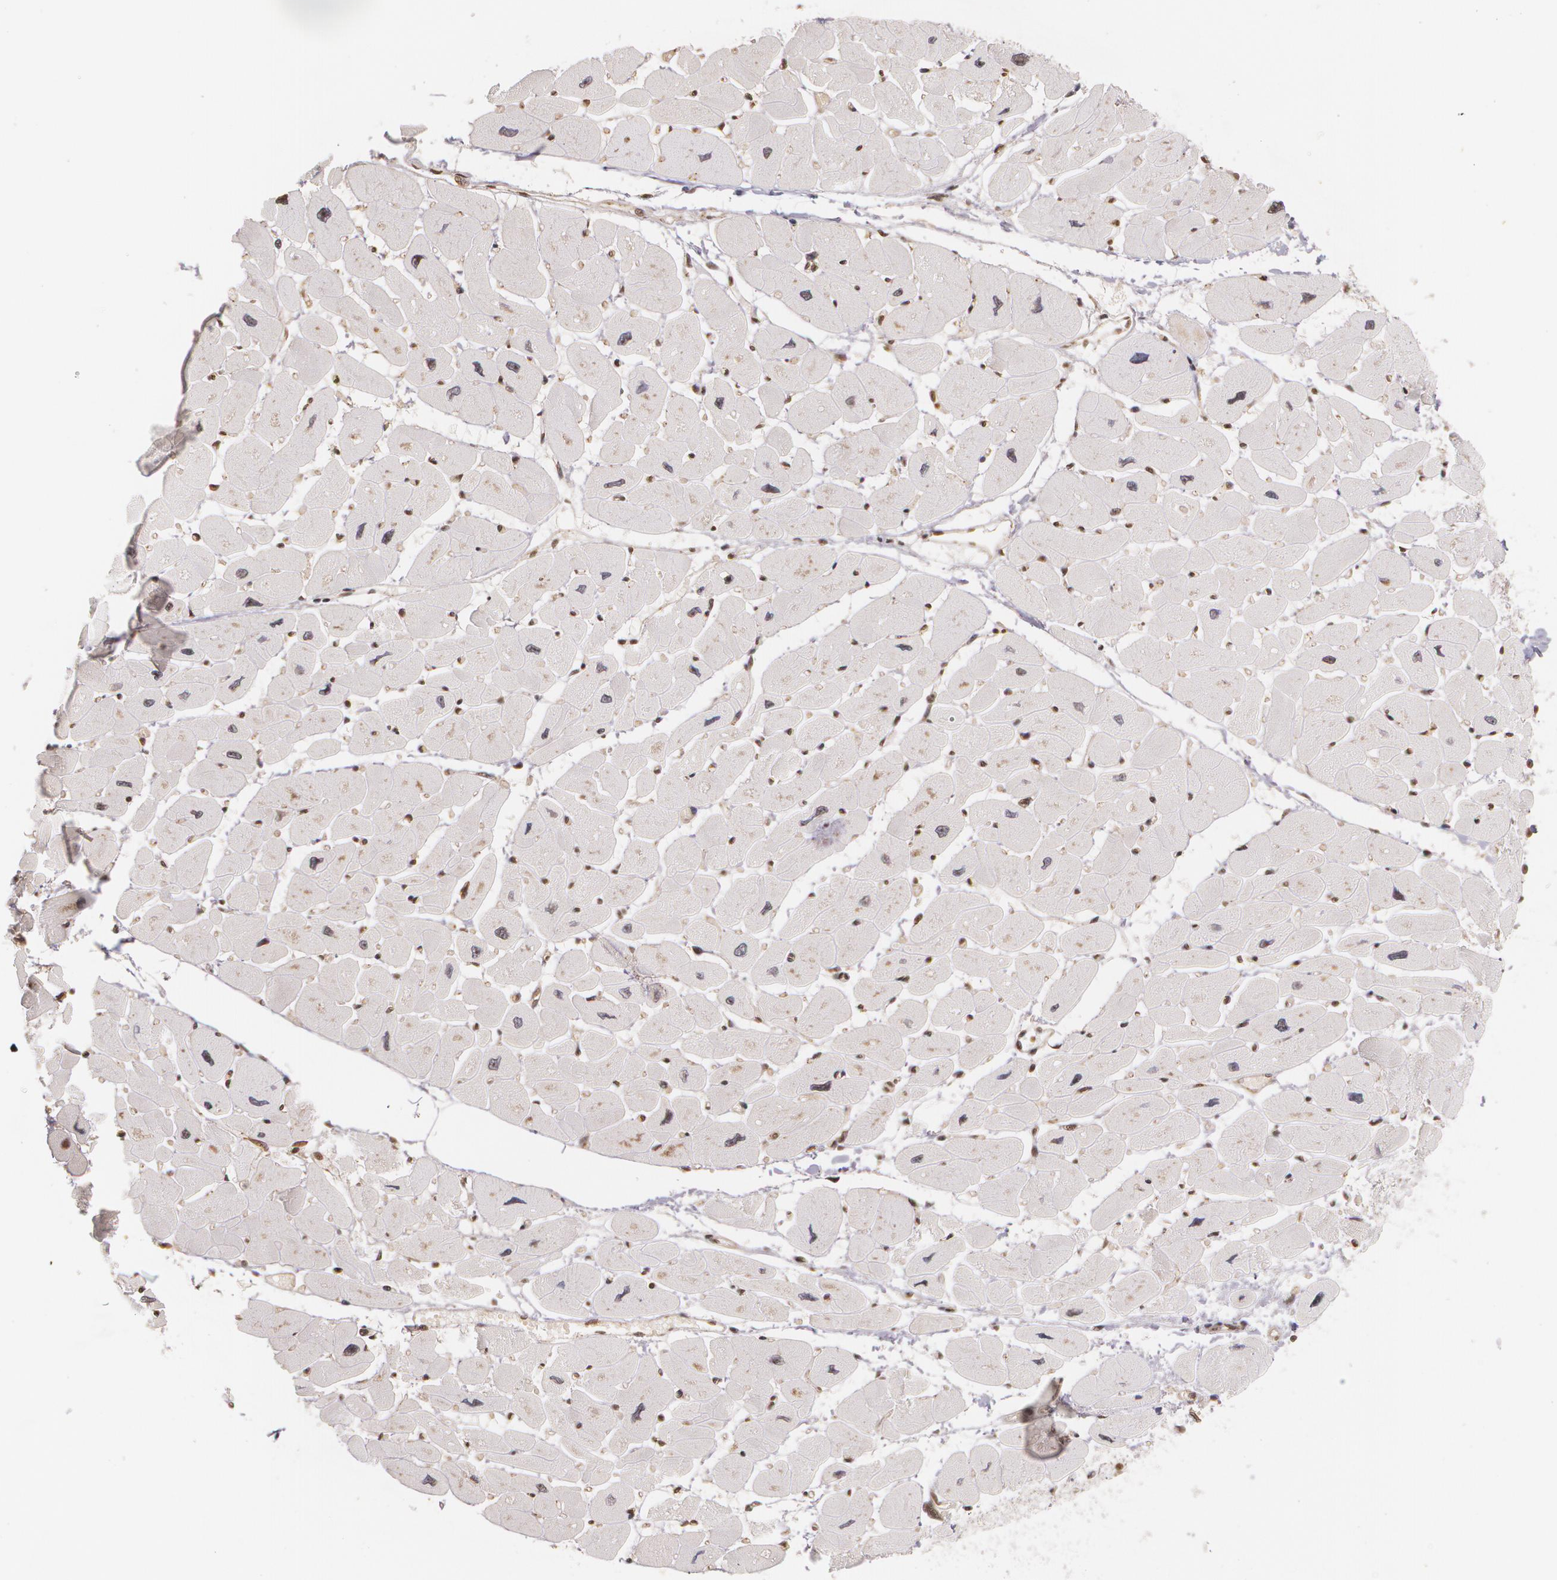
{"staining": {"intensity": "weak", "quantity": "<25%", "location": "cytoplasmic/membranous,nuclear"}, "tissue": "heart muscle", "cell_type": "Cardiomyocytes", "image_type": "normal", "snomed": [{"axis": "morphology", "description": "Normal tissue, NOS"}, {"axis": "topography", "description": "Heart"}], "caption": "This is a photomicrograph of IHC staining of normal heart muscle, which shows no staining in cardiomyocytes. (DAB immunohistochemistry, high magnification).", "gene": "VAV3", "patient": {"sex": "female", "age": 54}}